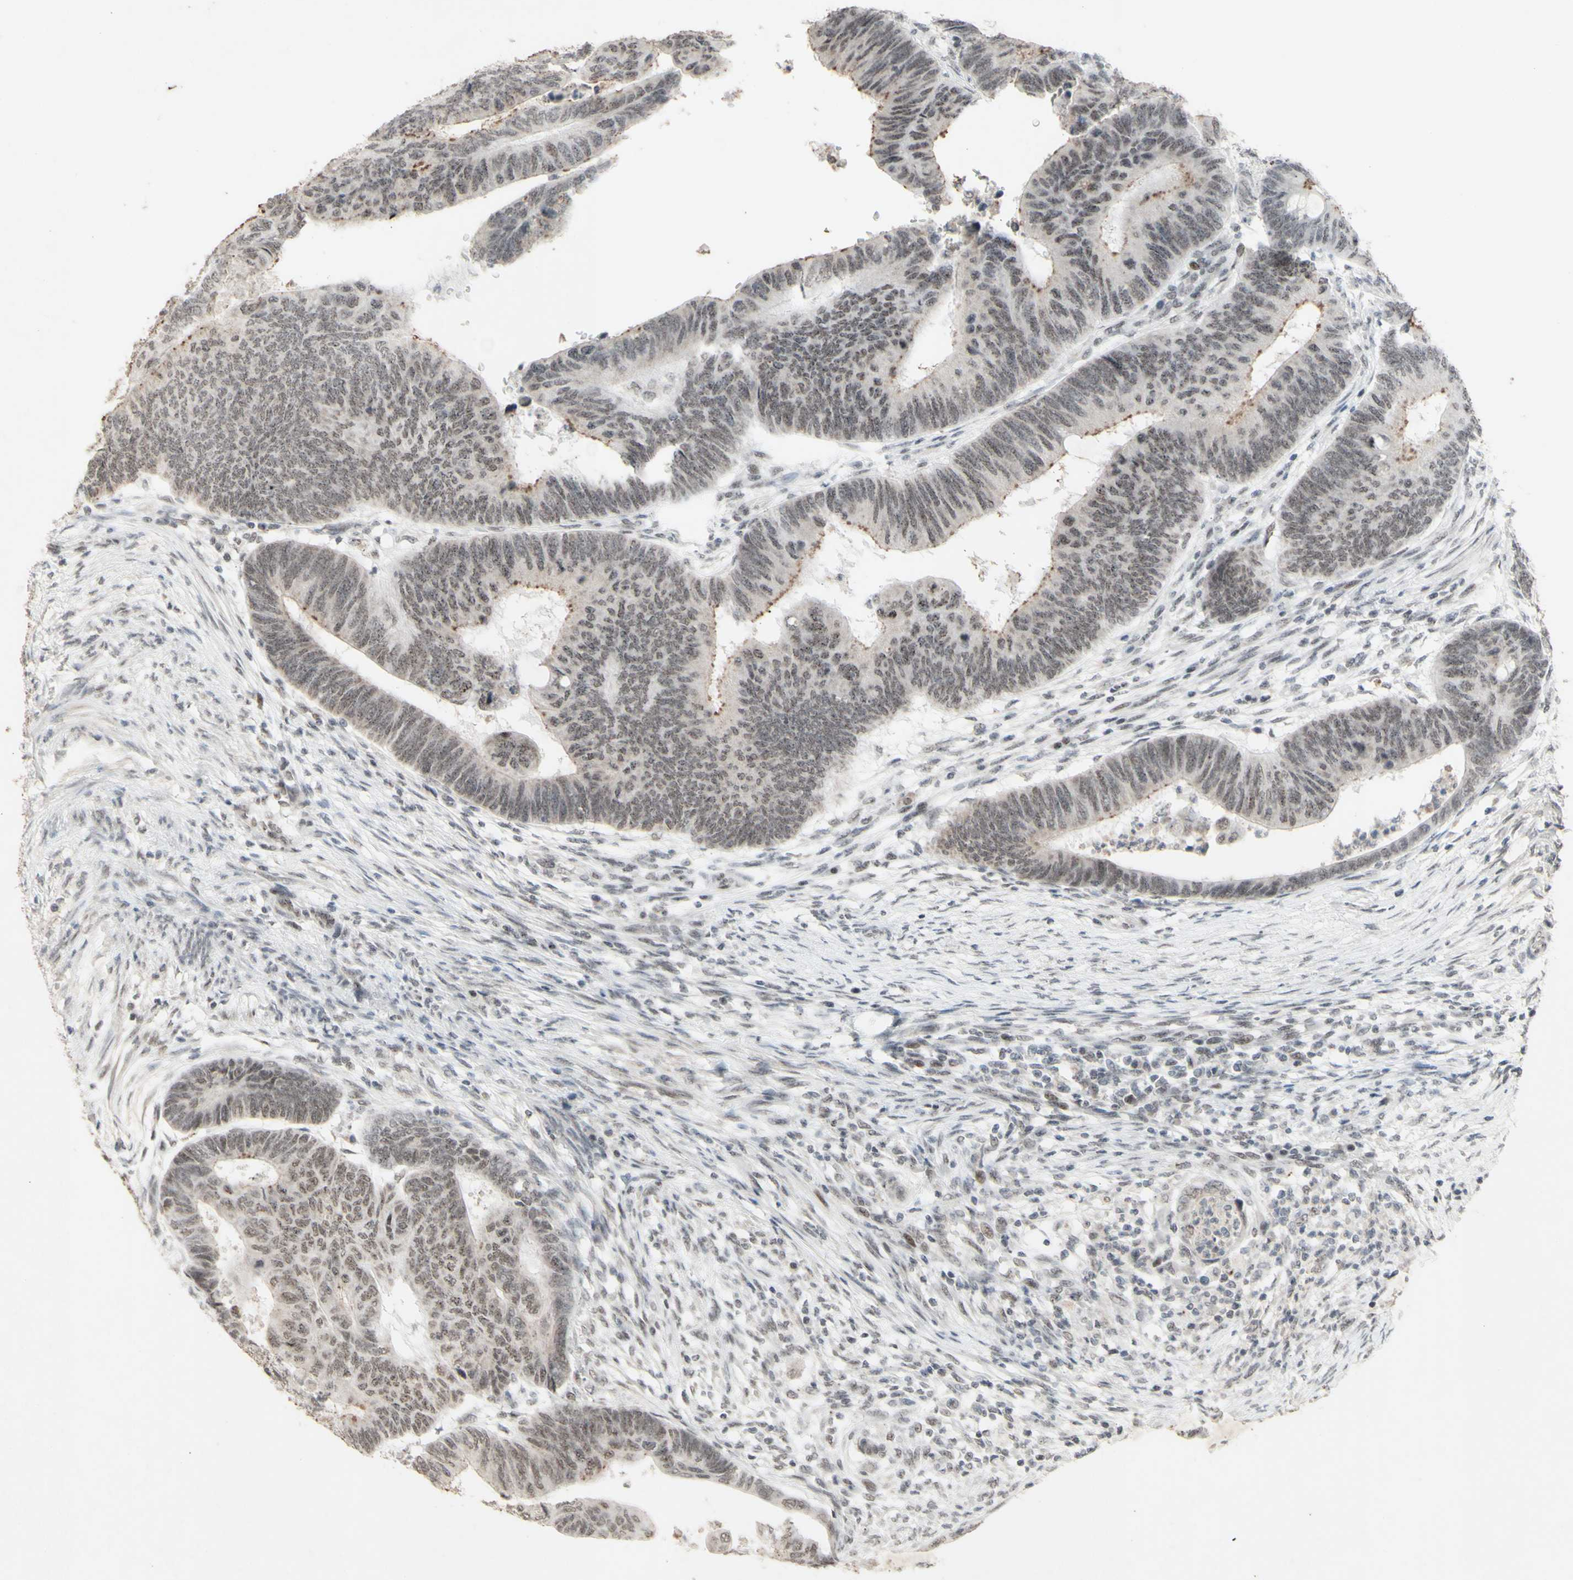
{"staining": {"intensity": "weak", "quantity": ">75%", "location": "cytoplasmic/membranous,nuclear"}, "tissue": "colorectal cancer", "cell_type": "Tumor cells", "image_type": "cancer", "snomed": [{"axis": "morphology", "description": "Normal tissue, NOS"}, {"axis": "morphology", "description": "Adenocarcinoma, NOS"}, {"axis": "topography", "description": "Rectum"}, {"axis": "topography", "description": "Peripheral nerve tissue"}], "caption": "There is low levels of weak cytoplasmic/membranous and nuclear expression in tumor cells of colorectal cancer, as demonstrated by immunohistochemical staining (brown color).", "gene": "CENPB", "patient": {"sex": "male", "age": 92}}